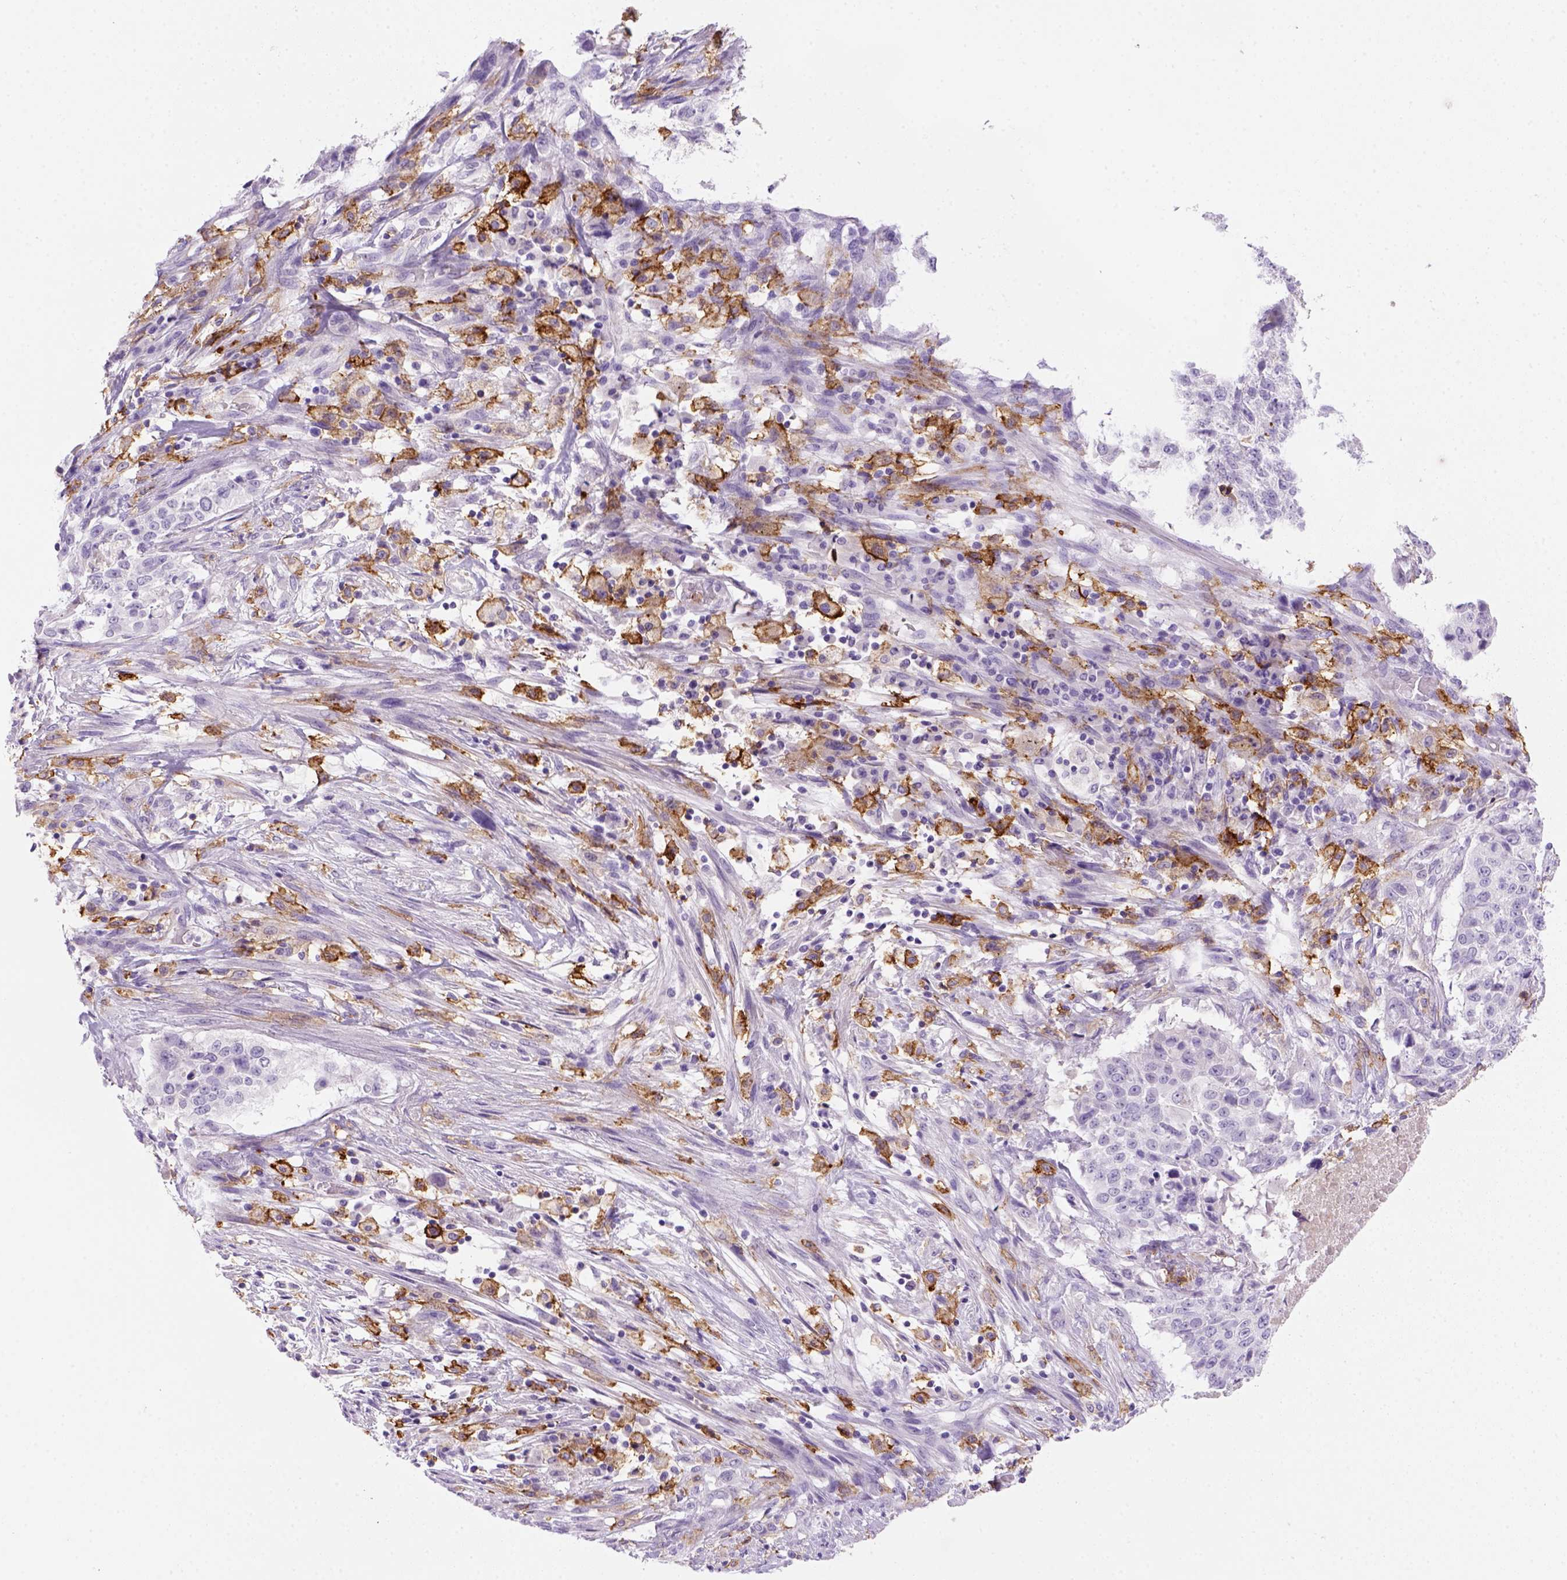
{"staining": {"intensity": "negative", "quantity": "none", "location": "none"}, "tissue": "lung cancer", "cell_type": "Tumor cells", "image_type": "cancer", "snomed": [{"axis": "morphology", "description": "Normal tissue, NOS"}, {"axis": "morphology", "description": "Squamous cell carcinoma, NOS"}, {"axis": "topography", "description": "Bronchus"}, {"axis": "topography", "description": "Lung"}], "caption": "Photomicrograph shows no protein expression in tumor cells of squamous cell carcinoma (lung) tissue.", "gene": "CD14", "patient": {"sex": "male", "age": 64}}